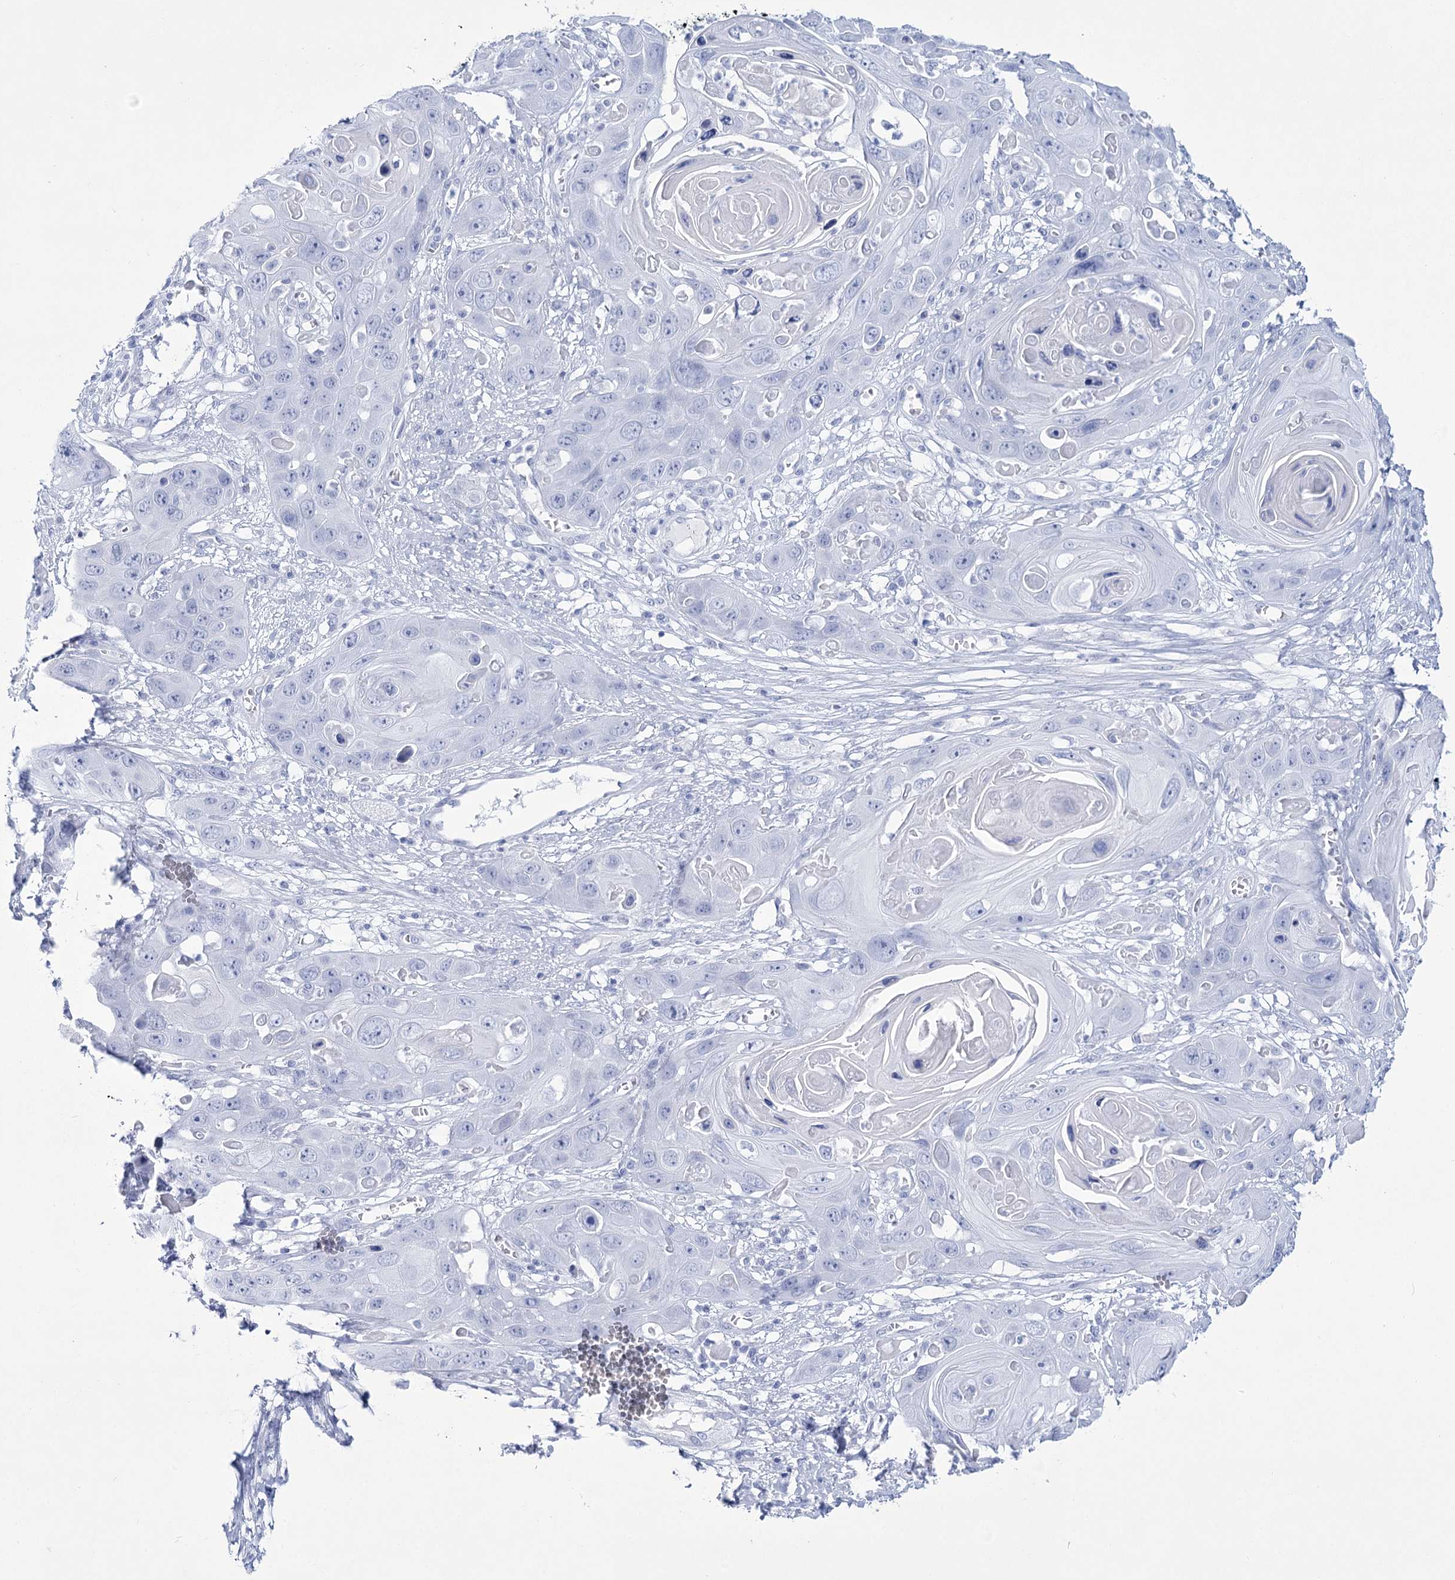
{"staining": {"intensity": "negative", "quantity": "none", "location": "none"}, "tissue": "skin cancer", "cell_type": "Tumor cells", "image_type": "cancer", "snomed": [{"axis": "morphology", "description": "Squamous cell carcinoma, NOS"}, {"axis": "topography", "description": "Skin"}], "caption": "The photomicrograph reveals no staining of tumor cells in skin cancer.", "gene": "RNF186", "patient": {"sex": "male", "age": 55}}